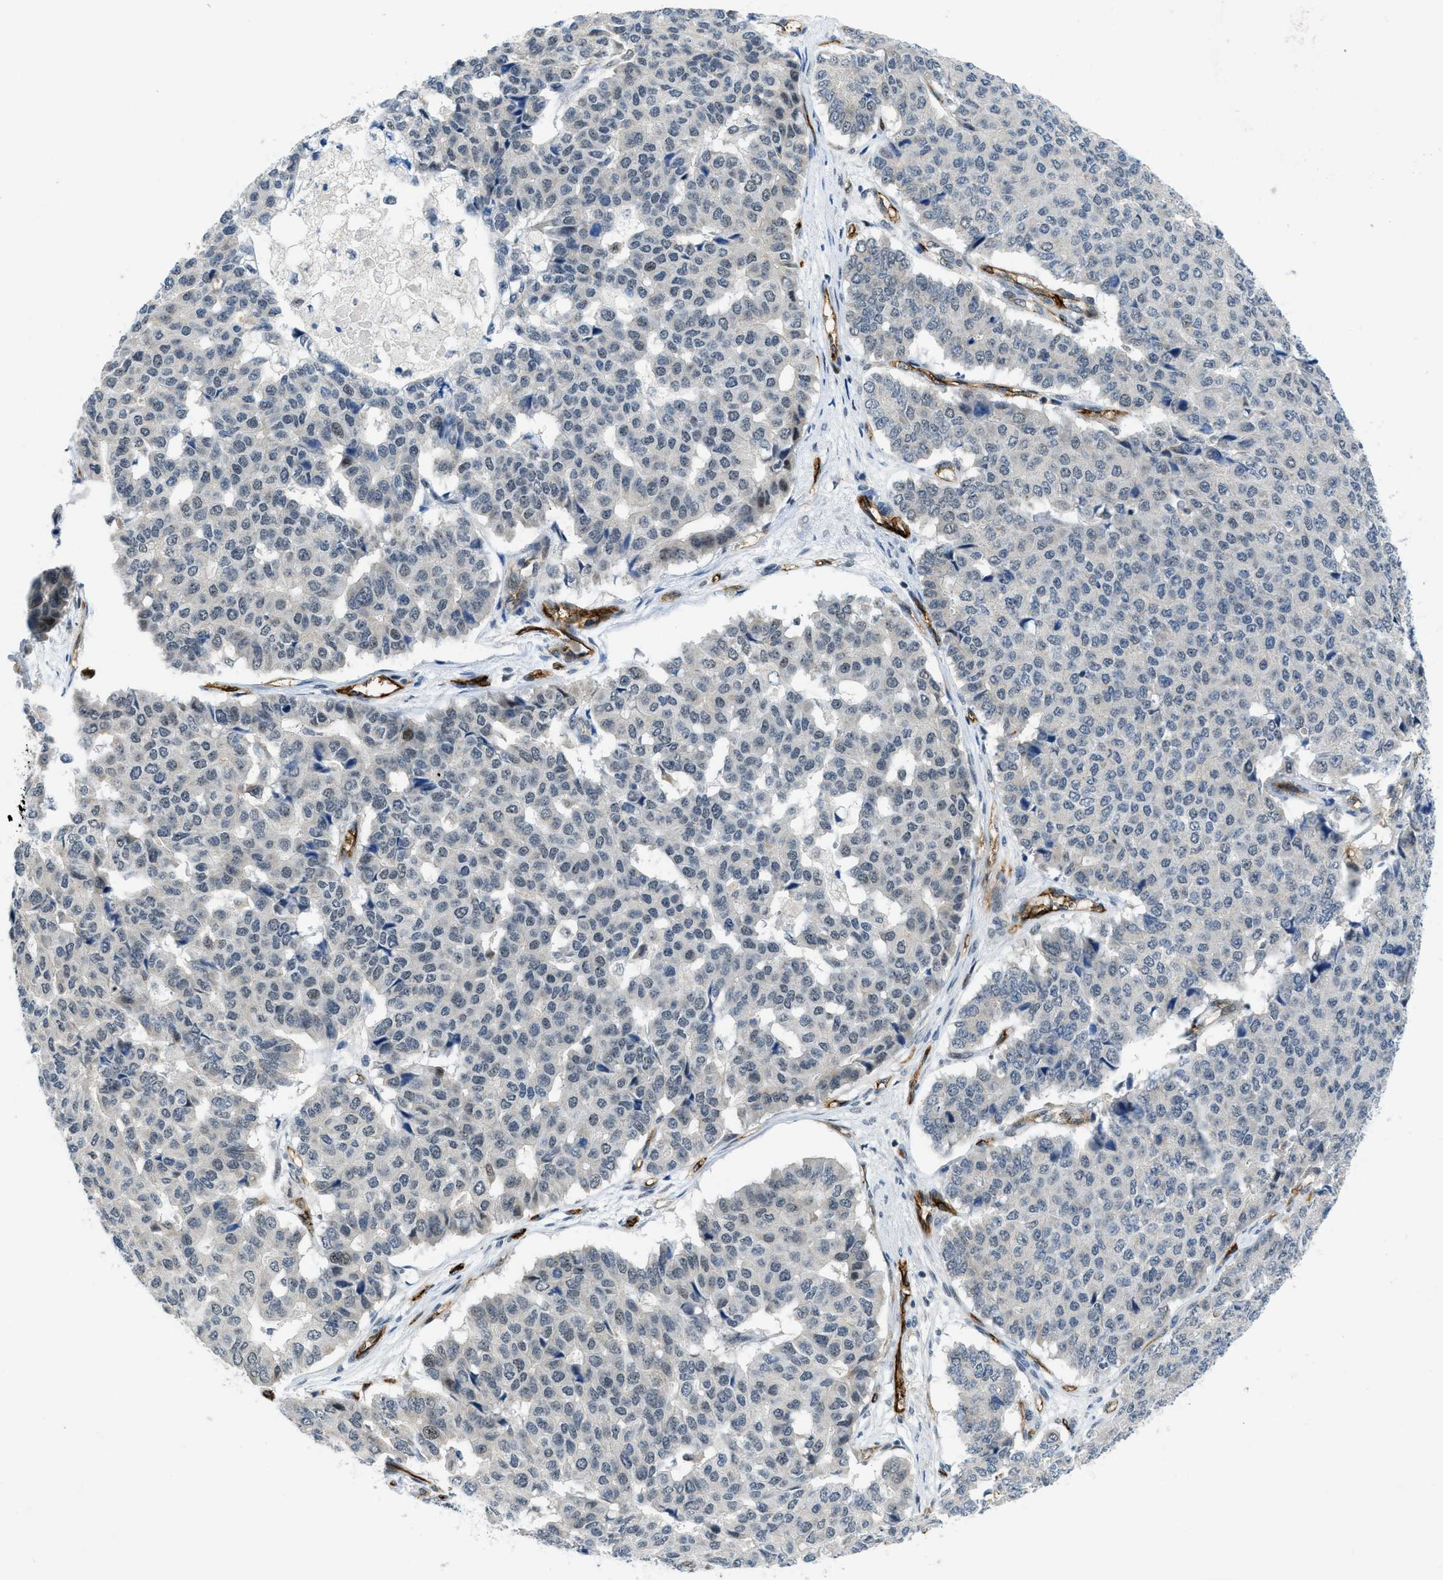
{"staining": {"intensity": "negative", "quantity": "none", "location": "none"}, "tissue": "pancreatic cancer", "cell_type": "Tumor cells", "image_type": "cancer", "snomed": [{"axis": "morphology", "description": "Adenocarcinoma, NOS"}, {"axis": "topography", "description": "Pancreas"}], "caption": "IHC image of pancreatic adenocarcinoma stained for a protein (brown), which reveals no staining in tumor cells.", "gene": "SLCO2A1", "patient": {"sex": "male", "age": 50}}